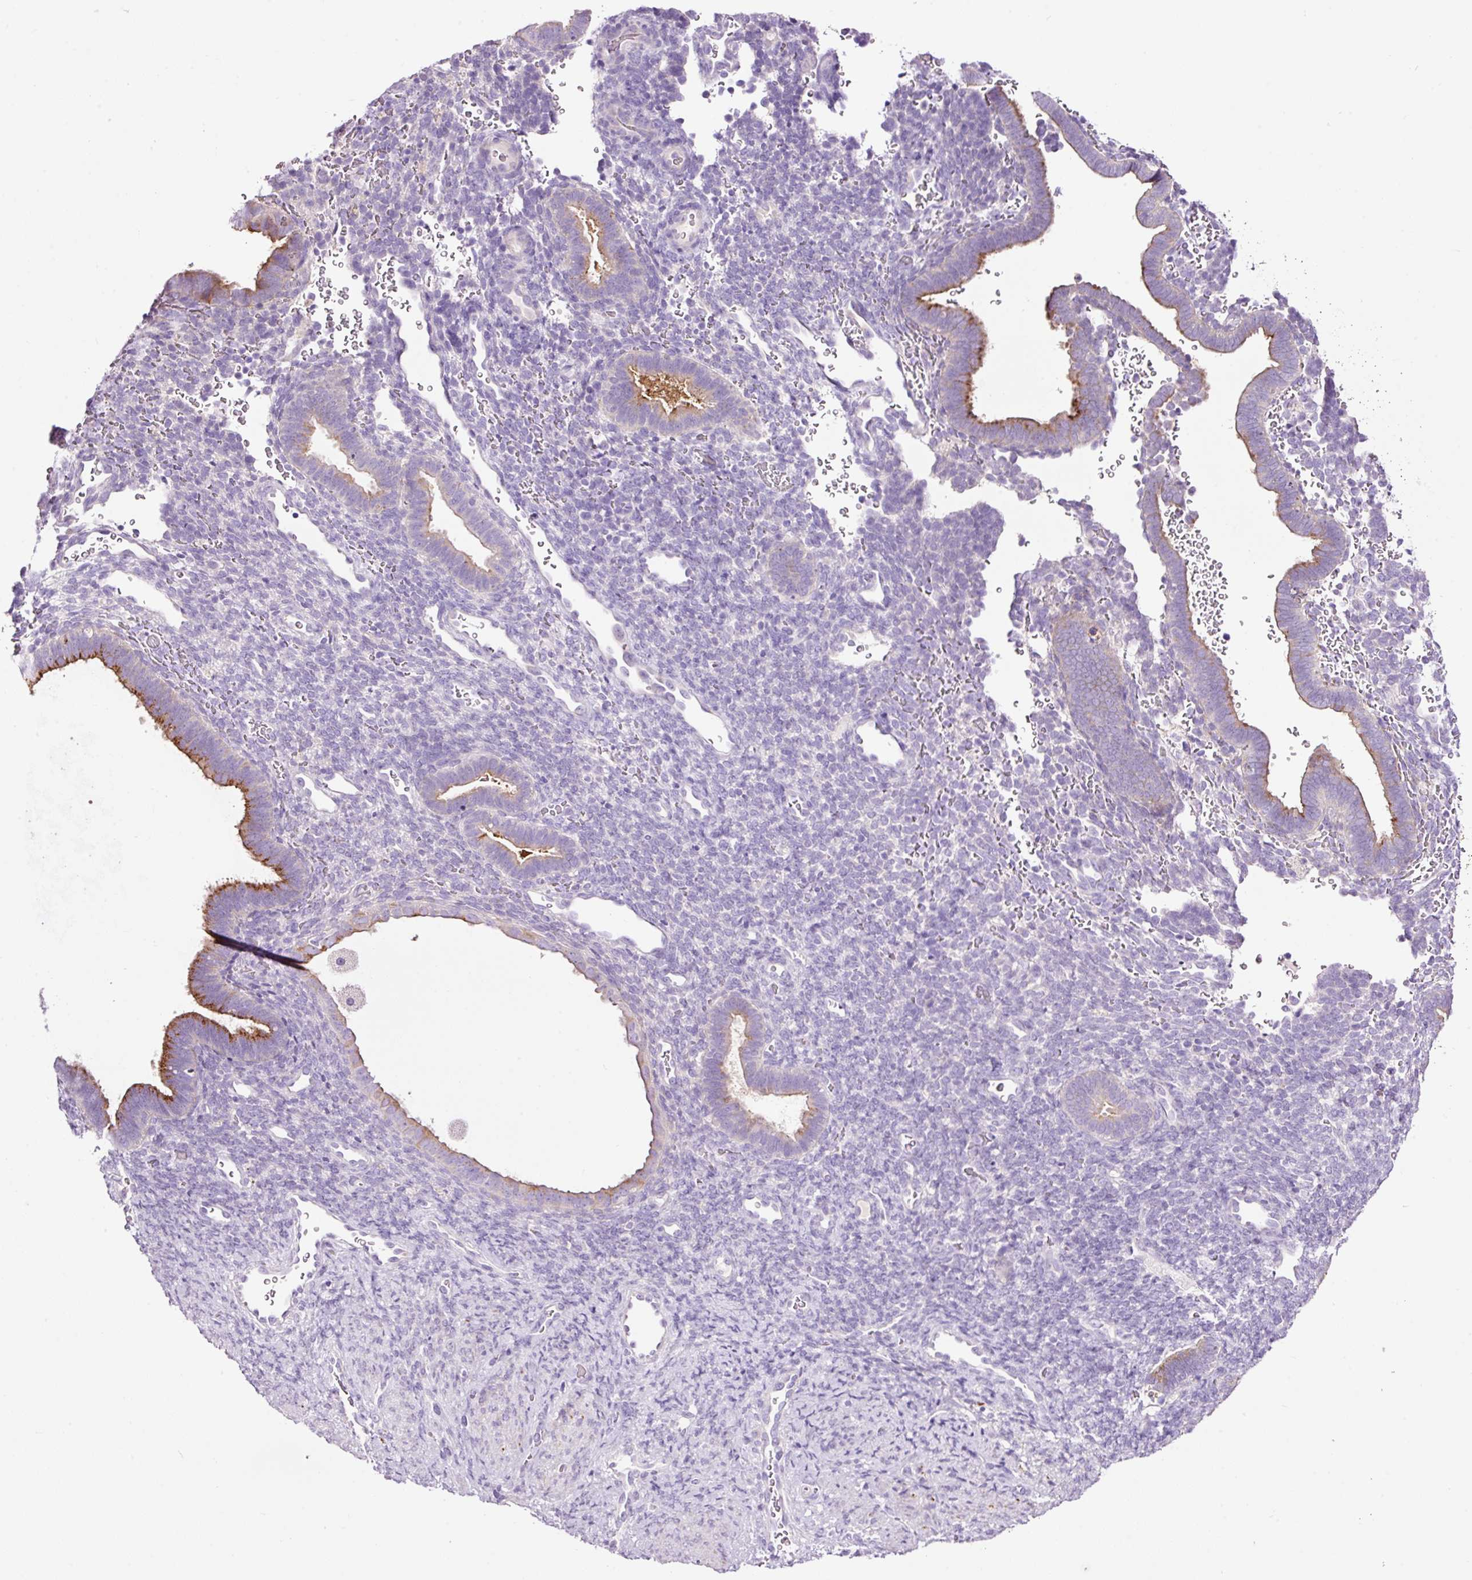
{"staining": {"intensity": "negative", "quantity": "none", "location": "none"}, "tissue": "endometrium", "cell_type": "Cells in endometrial stroma", "image_type": "normal", "snomed": [{"axis": "morphology", "description": "Normal tissue, NOS"}, {"axis": "topography", "description": "Endometrium"}], "caption": "This is an immunohistochemistry photomicrograph of normal endometrium. There is no staining in cells in endometrial stroma.", "gene": "PAM", "patient": {"sex": "female", "age": 34}}